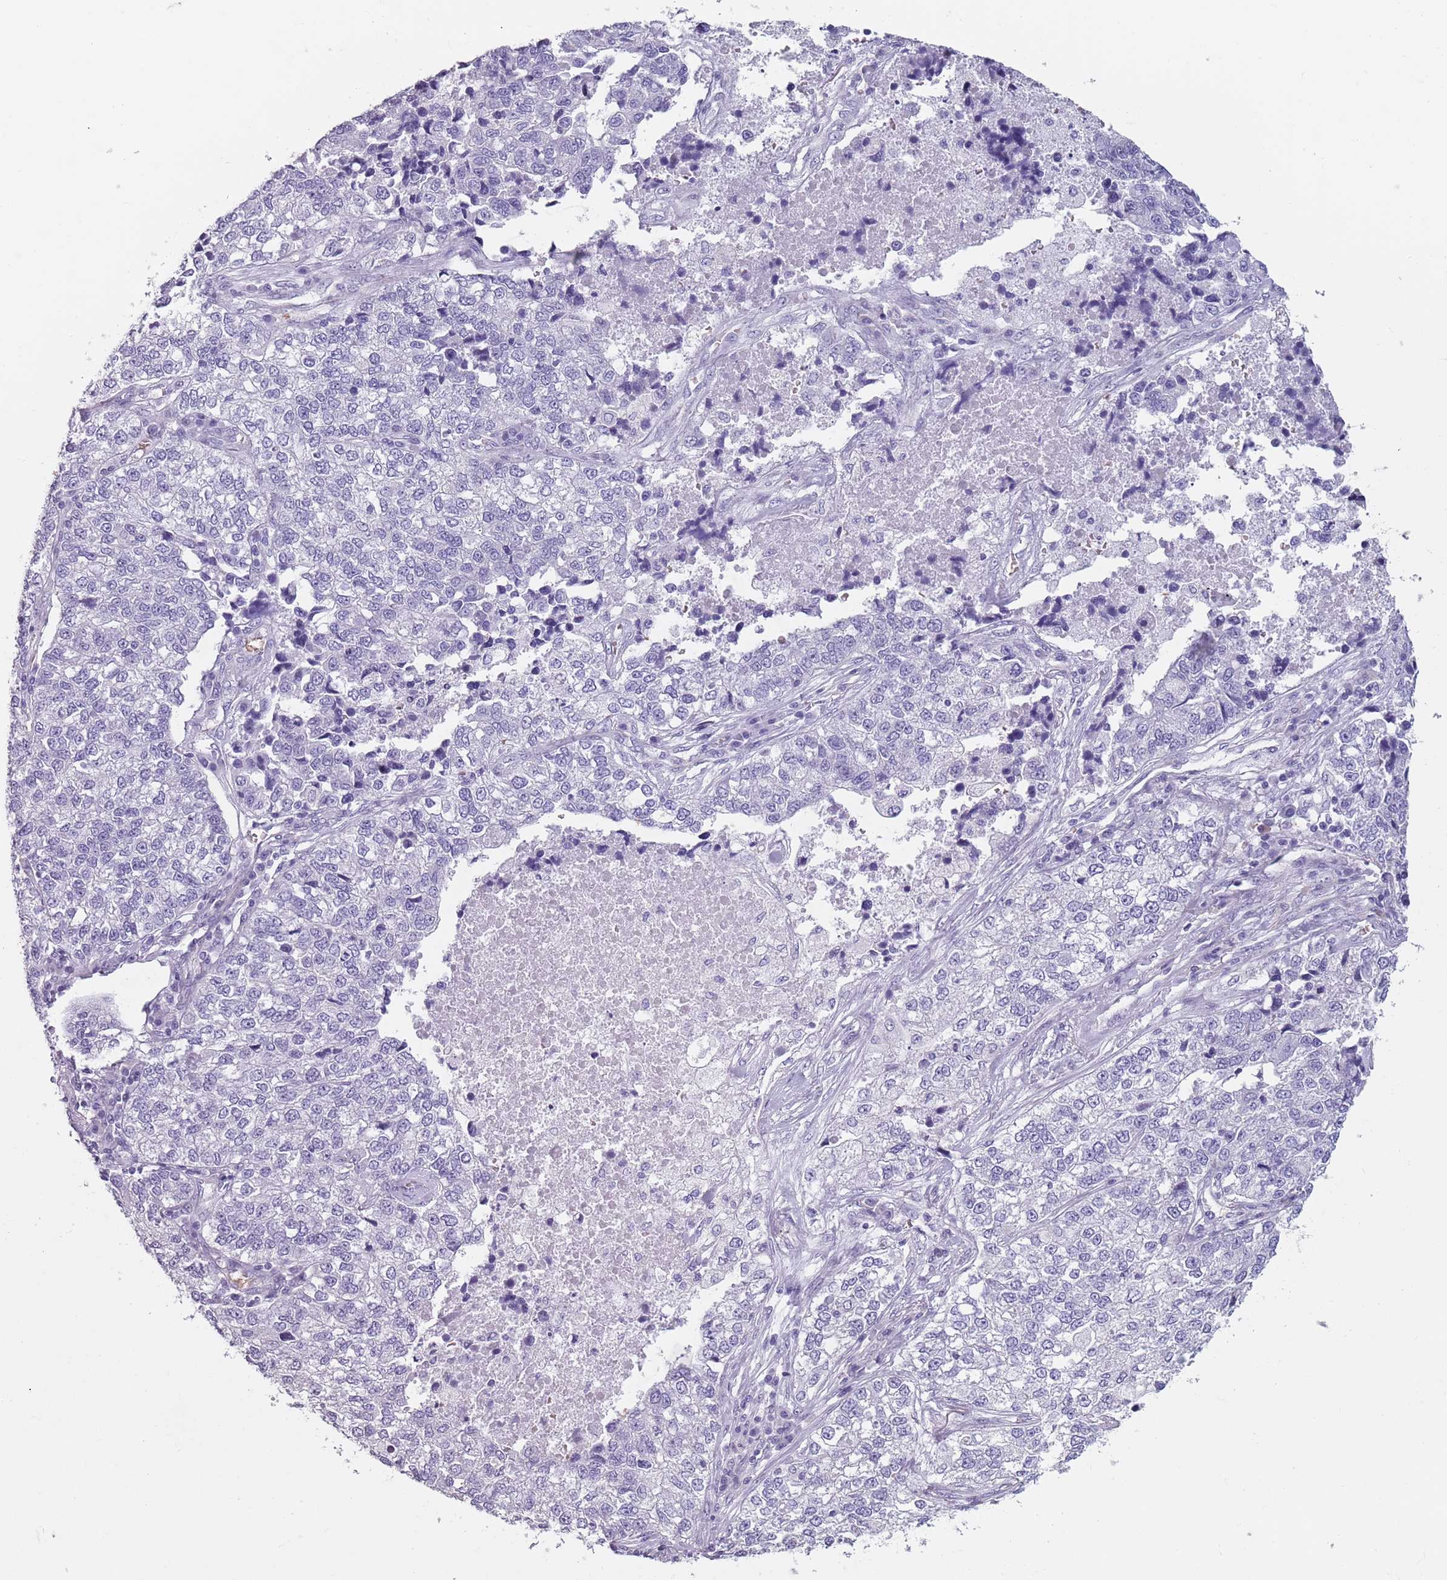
{"staining": {"intensity": "negative", "quantity": "none", "location": "none"}, "tissue": "lung cancer", "cell_type": "Tumor cells", "image_type": "cancer", "snomed": [{"axis": "morphology", "description": "Adenocarcinoma, NOS"}, {"axis": "topography", "description": "Lung"}], "caption": "The IHC image has no significant staining in tumor cells of lung cancer (adenocarcinoma) tissue.", "gene": "SPESP1", "patient": {"sex": "male", "age": 49}}